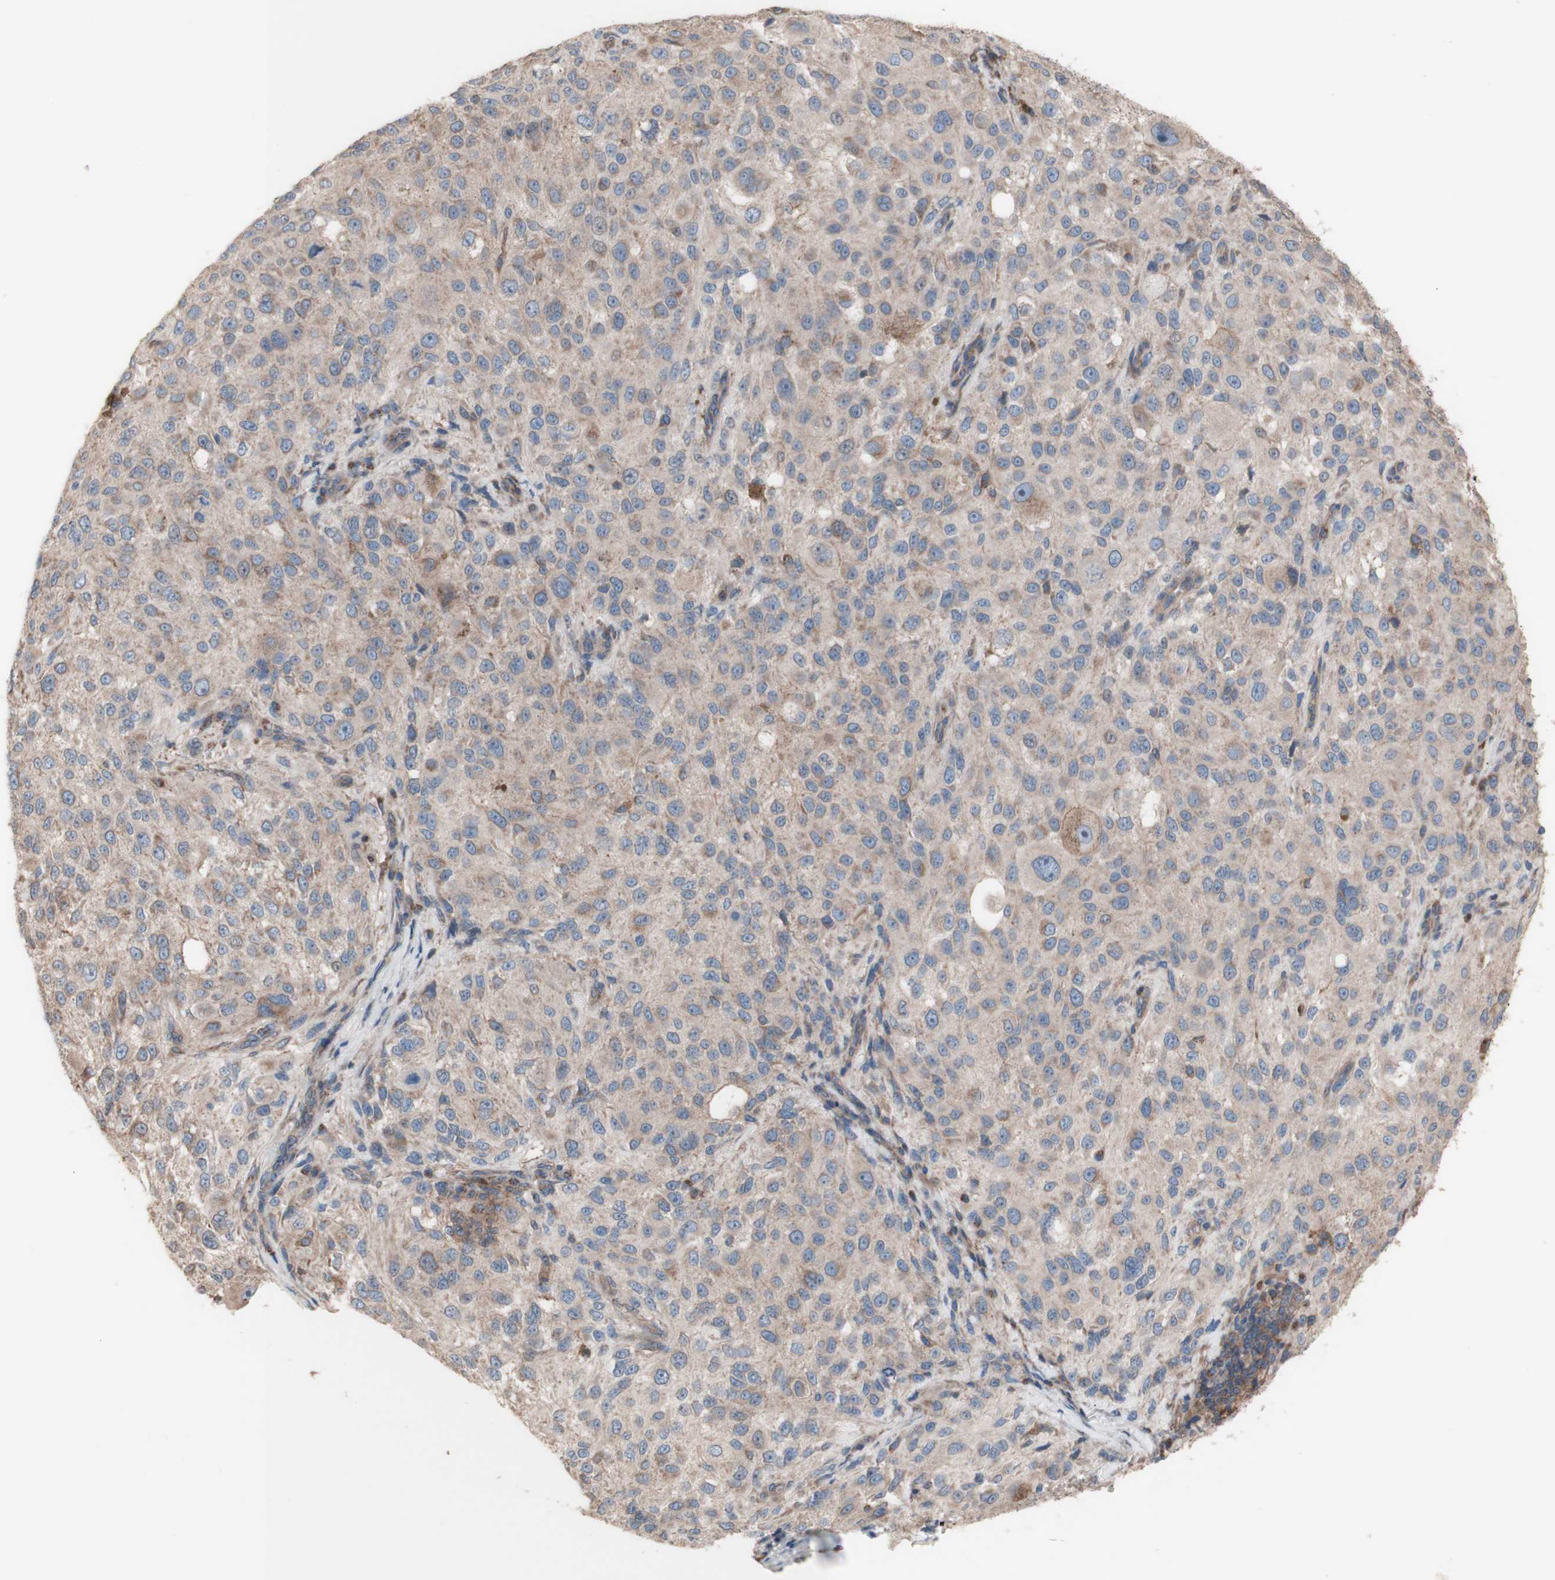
{"staining": {"intensity": "weak", "quantity": ">75%", "location": "cytoplasmic/membranous"}, "tissue": "melanoma", "cell_type": "Tumor cells", "image_type": "cancer", "snomed": [{"axis": "morphology", "description": "Necrosis, NOS"}, {"axis": "morphology", "description": "Malignant melanoma, NOS"}, {"axis": "topography", "description": "Skin"}], "caption": "Malignant melanoma was stained to show a protein in brown. There is low levels of weak cytoplasmic/membranous staining in approximately >75% of tumor cells. (Brightfield microscopy of DAB IHC at high magnification).", "gene": "COPB1", "patient": {"sex": "female", "age": 87}}